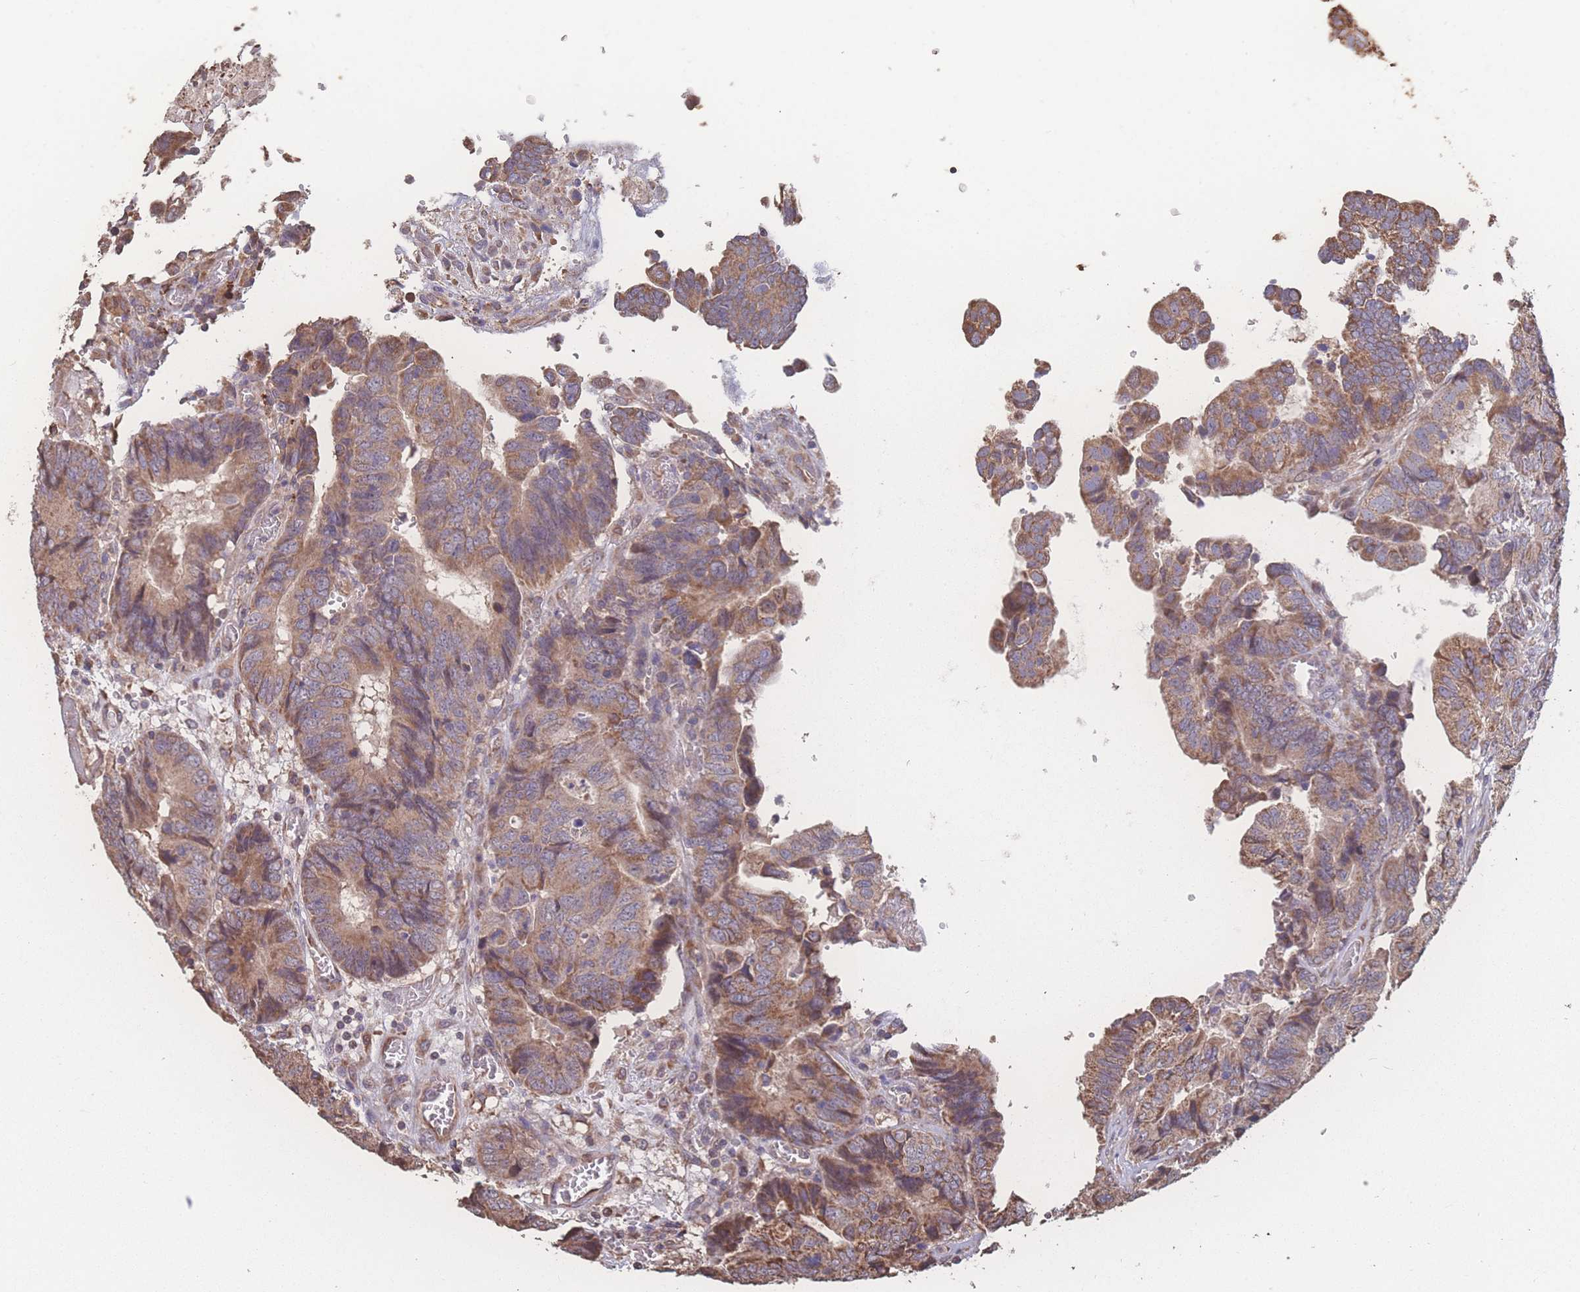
{"staining": {"intensity": "moderate", "quantity": ">75%", "location": "cytoplasmic/membranous"}, "tissue": "colorectal cancer", "cell_type": "Tumor cells", "image_type": "cancer", "snomed": [{"axis": "morphology", "description": "Adenocarcinoma, NOS"}, {"axis": "topography", "description": "Colon"}], "caption": "The image exhibits a brown stain indicating the presence of a protein in the cytoplasmic/membranous of tumor cells in colorectal cancer (adenocarcinoma).", "gene": "SGSM3", "patient": {"sex": "male", "age": 85}}